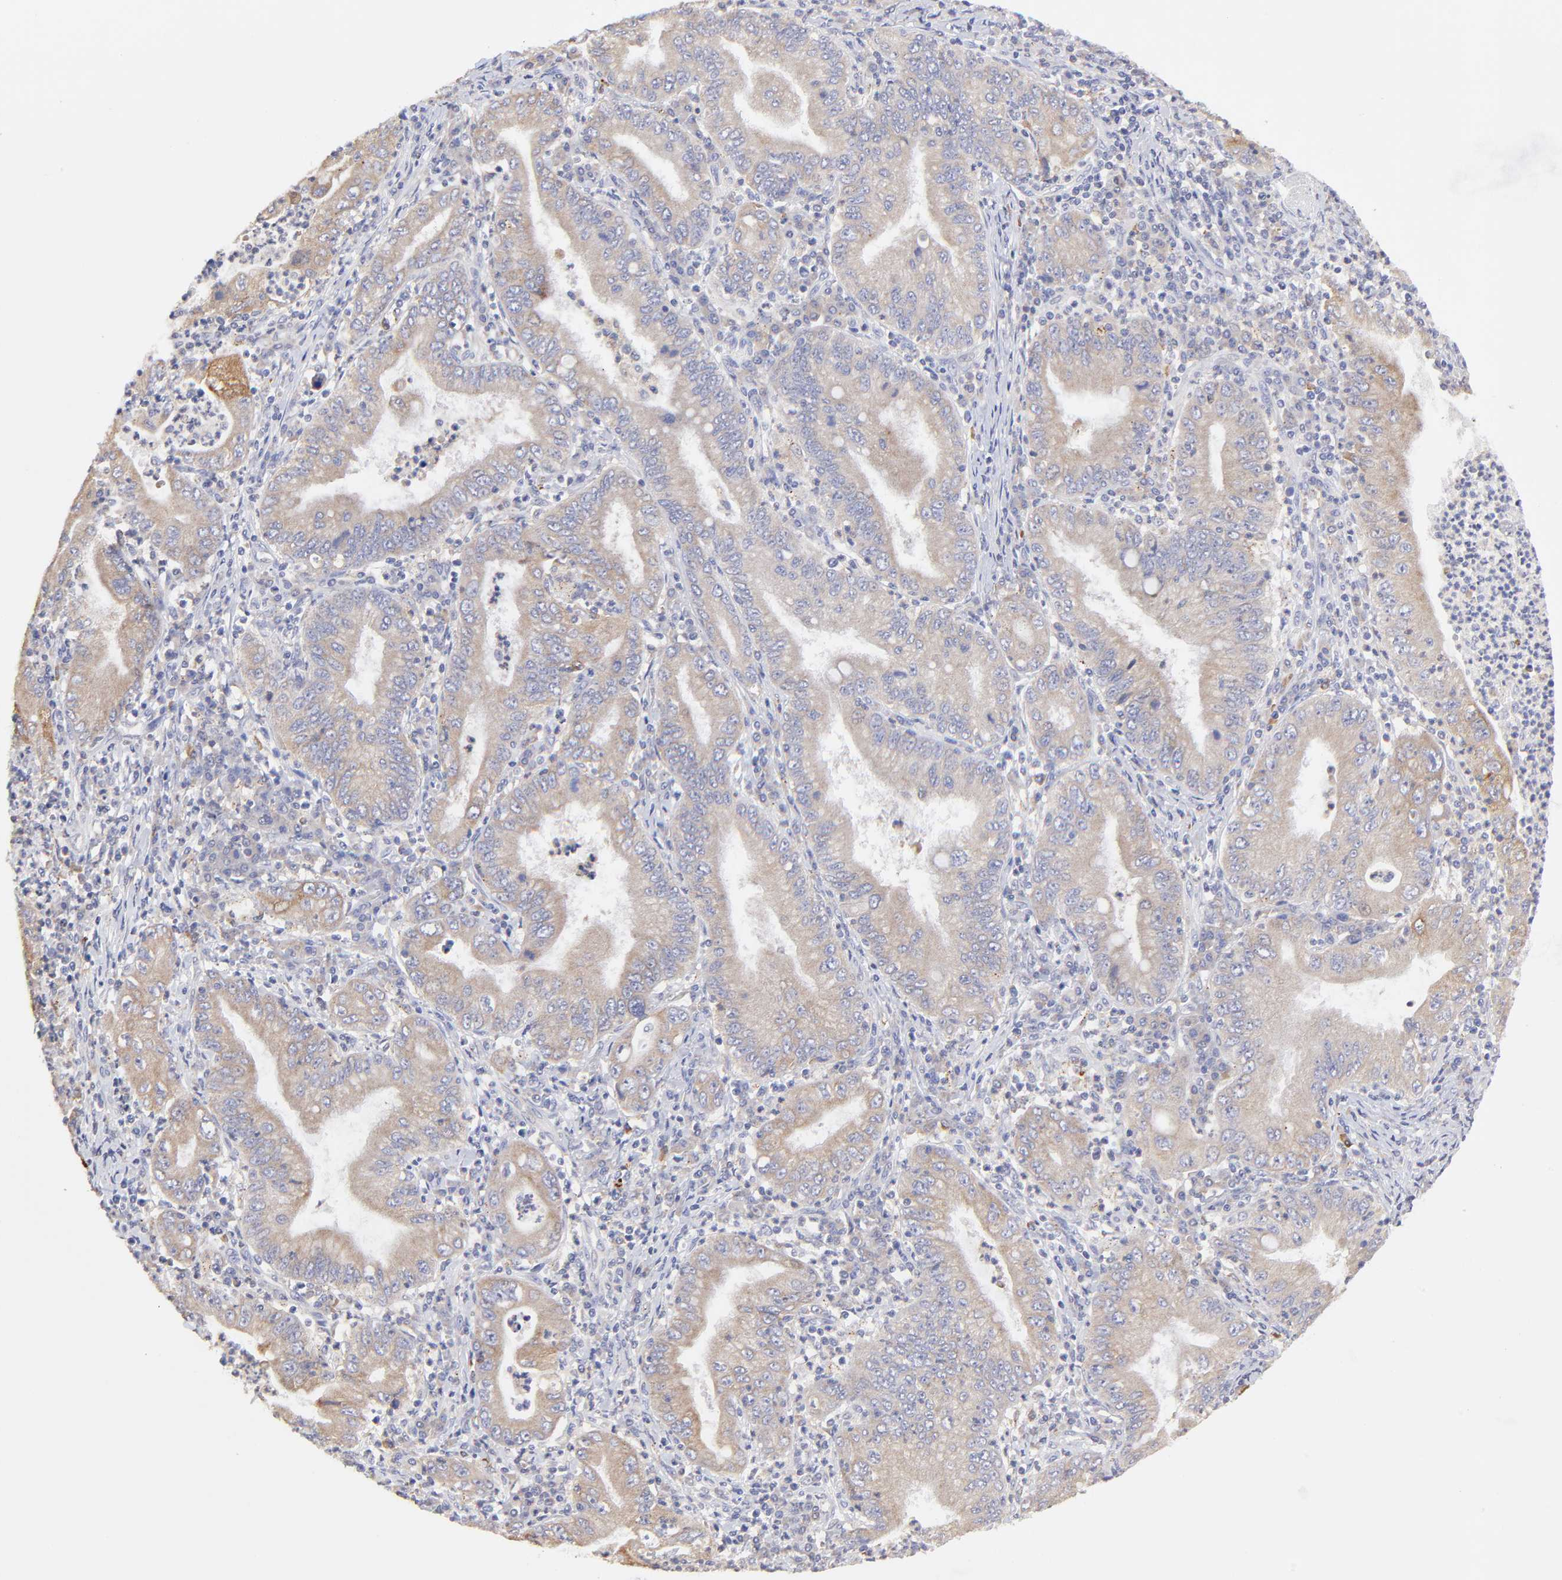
{"staining": {"intensity": "weak", "quantity": ">75%", "location": "cytoplasmic/membranous"}, "tissue": "stomach cancer", "cell_type": "Tumor cells", "image_type": "cancer", "snomed": [{"axis": "morphology", "description": "Normal tissue, NOS"}, {"axis": "morphology", "description": "Adenocarcinoma, NOS"}, {"axis": "topography", "description": "Esophagus"}, {"axis": "topography", "description": "Stomach, upper"}, {"axis": "topography", "description": "Peripheral nerve tissue"}], "caption": "Protein expression analysis of stomach cancer demonstrates weak cytoplasmic/membranous expression in approximately >75% of tumor cells. (DAB = brown stain, brightfield microscopy at high magnification).", "gene": "GCSAM", "patient": {"sex": "male", "age": 62}}